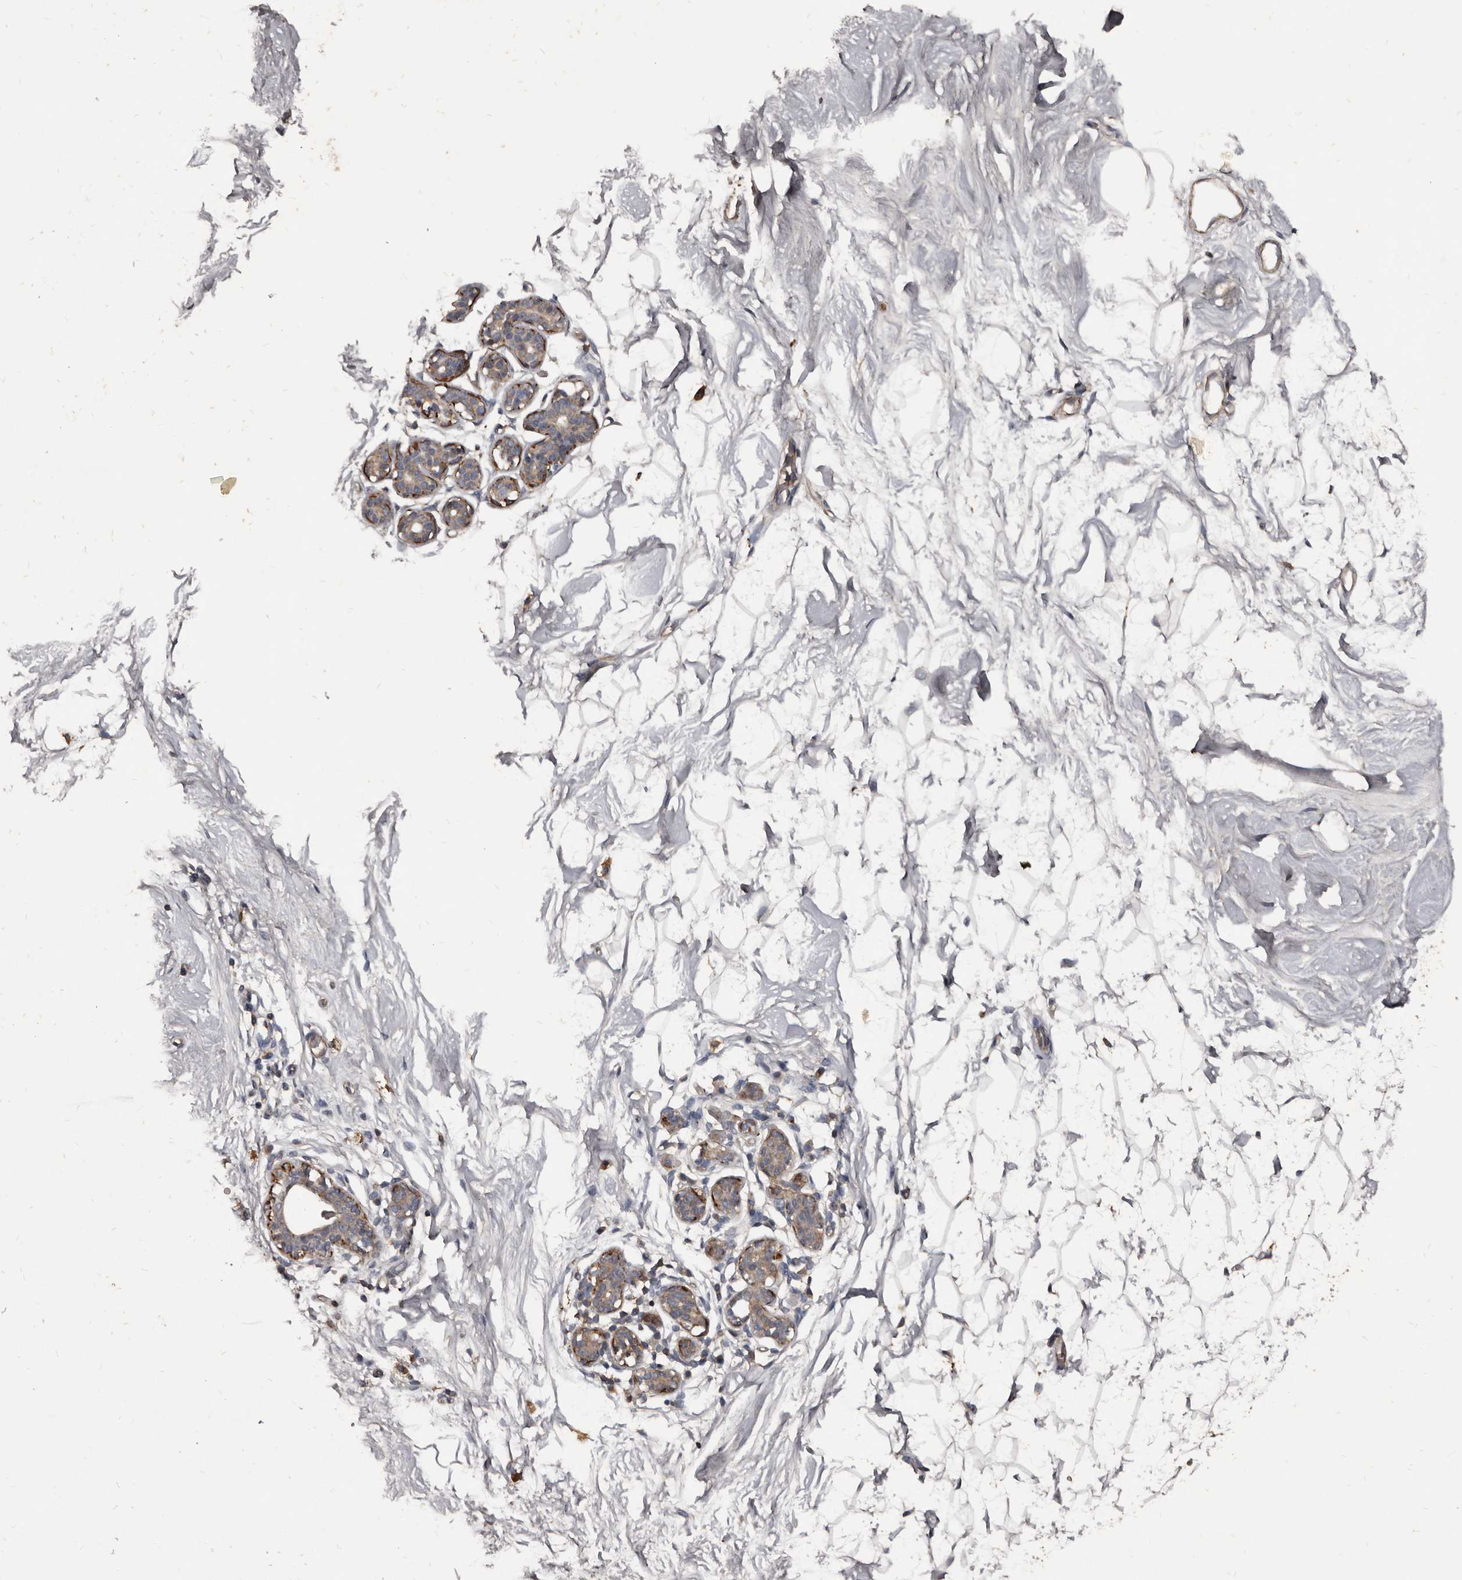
{"staining": {"intensity": "negative", "quantity": "none", "location": "none"}, "tissue": "breast", "cell_type": "Adipocytes", "image_type": "normal", "snomed": [{"axis": "morphology", "description": "Normal tissue, NOS"}, {"axis": "topography", "description": "Breast"}], "caption": "Unremarkable breast was stained to show a protein in brown. There is no significant expression in adipocytes. The staining was performed using DAB to visualize the protein expression in brown, while the nuclei were stained in blue with hematoxylin (Magnification: 20x).", "gene": "GREB1", "patient": {"sex": "female", "age": 26}}